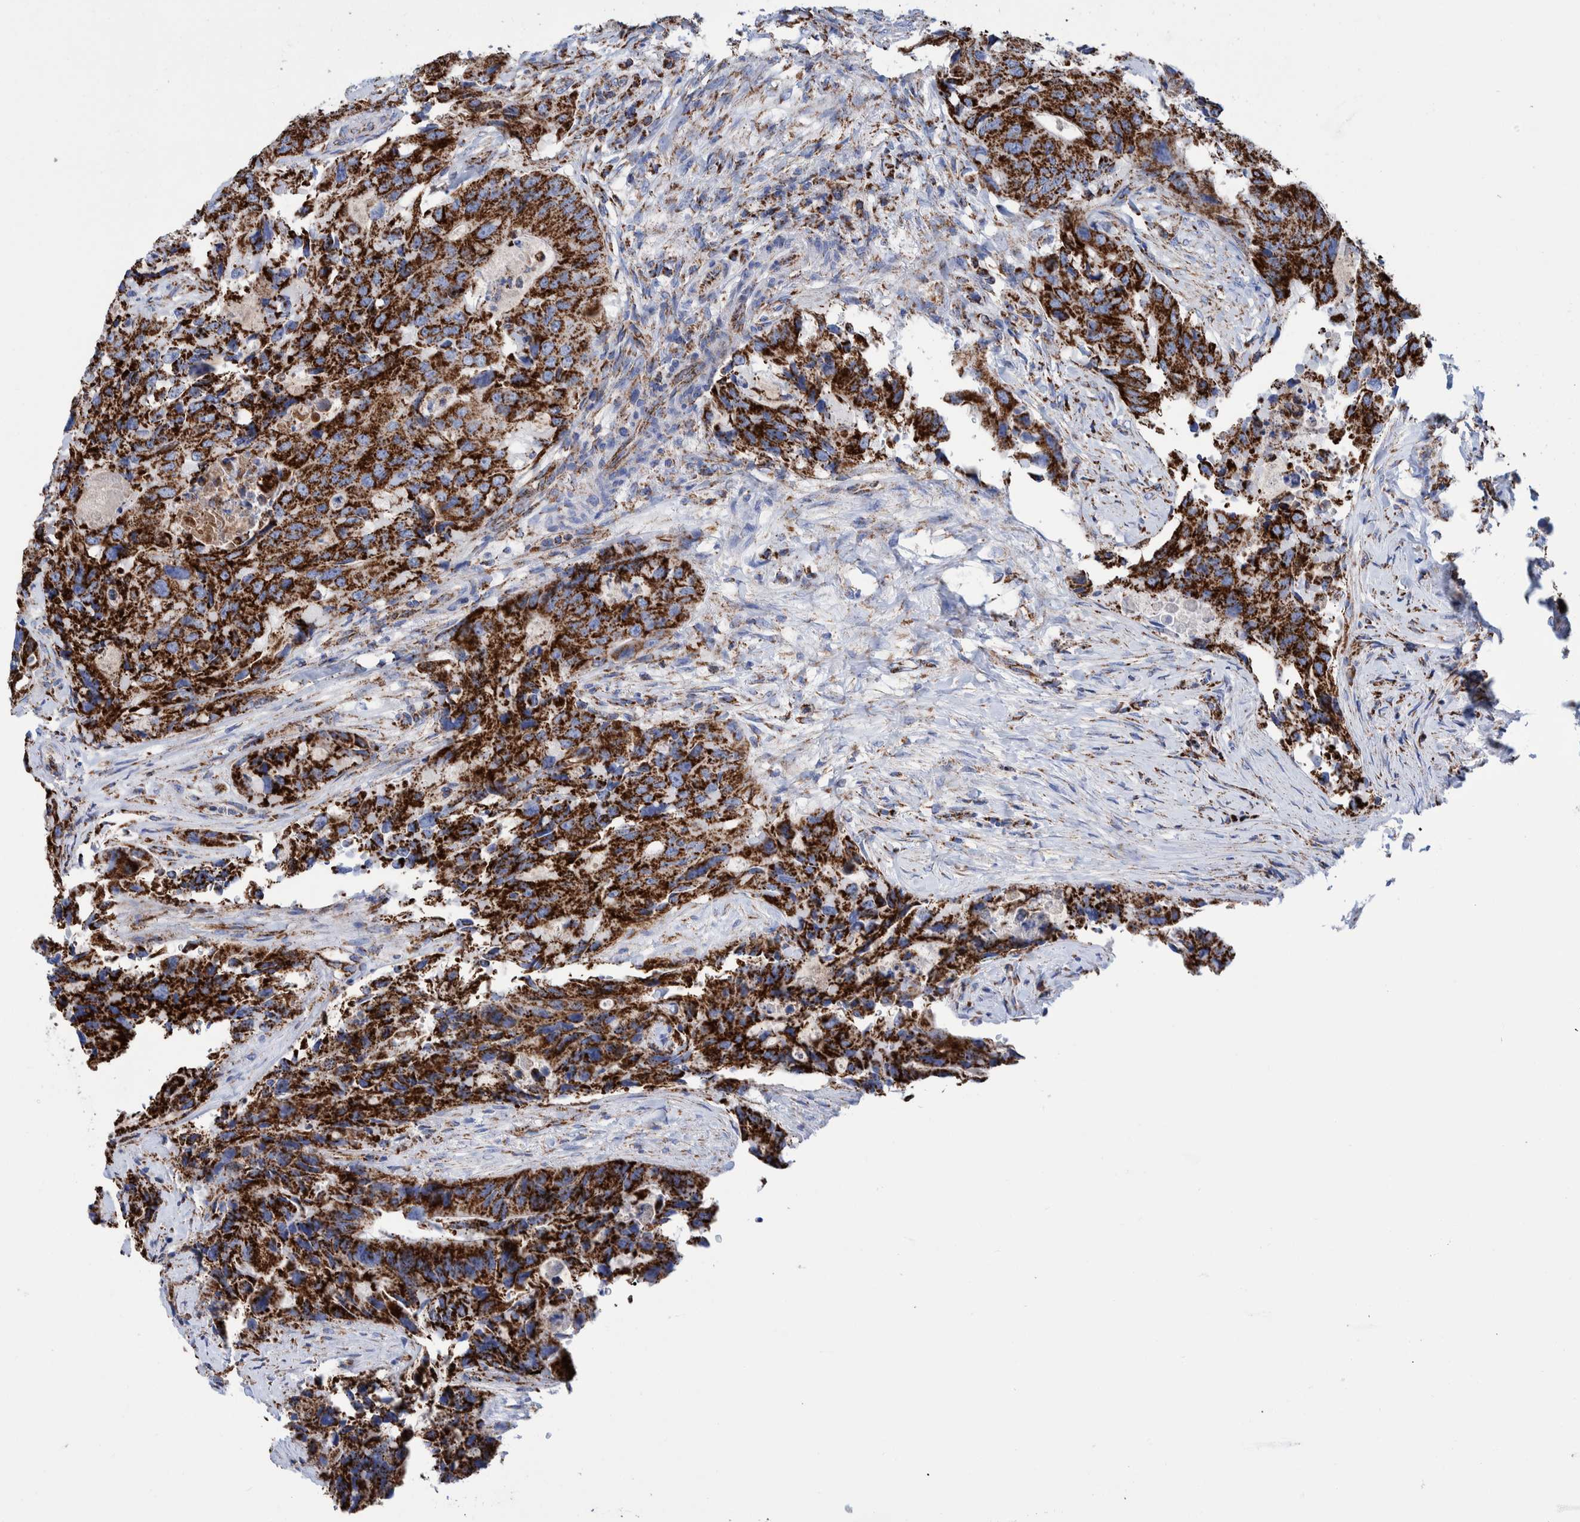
{"staining": {"intensity": "strong", "quantity": ">75%", "location": "cytoplasmic/membranous"}, "tissue": "colorectal cancer", "cell_type": "Tumor cells", "image_type": "cancer", "snomed": [{"axis": "morphology", "description": "Adenocarcinoma, NOS"}, {"axis": "topography", "description": "Colon"}], "caption": "Brown immunohistochemical staining in human colorectal adenocarcinoma exhibits strong cytoplasmic/membranous staining in approximately >75% of tumor cells.", "gene": "DECR1", "patient": {"sex": "male", "age": 71}}